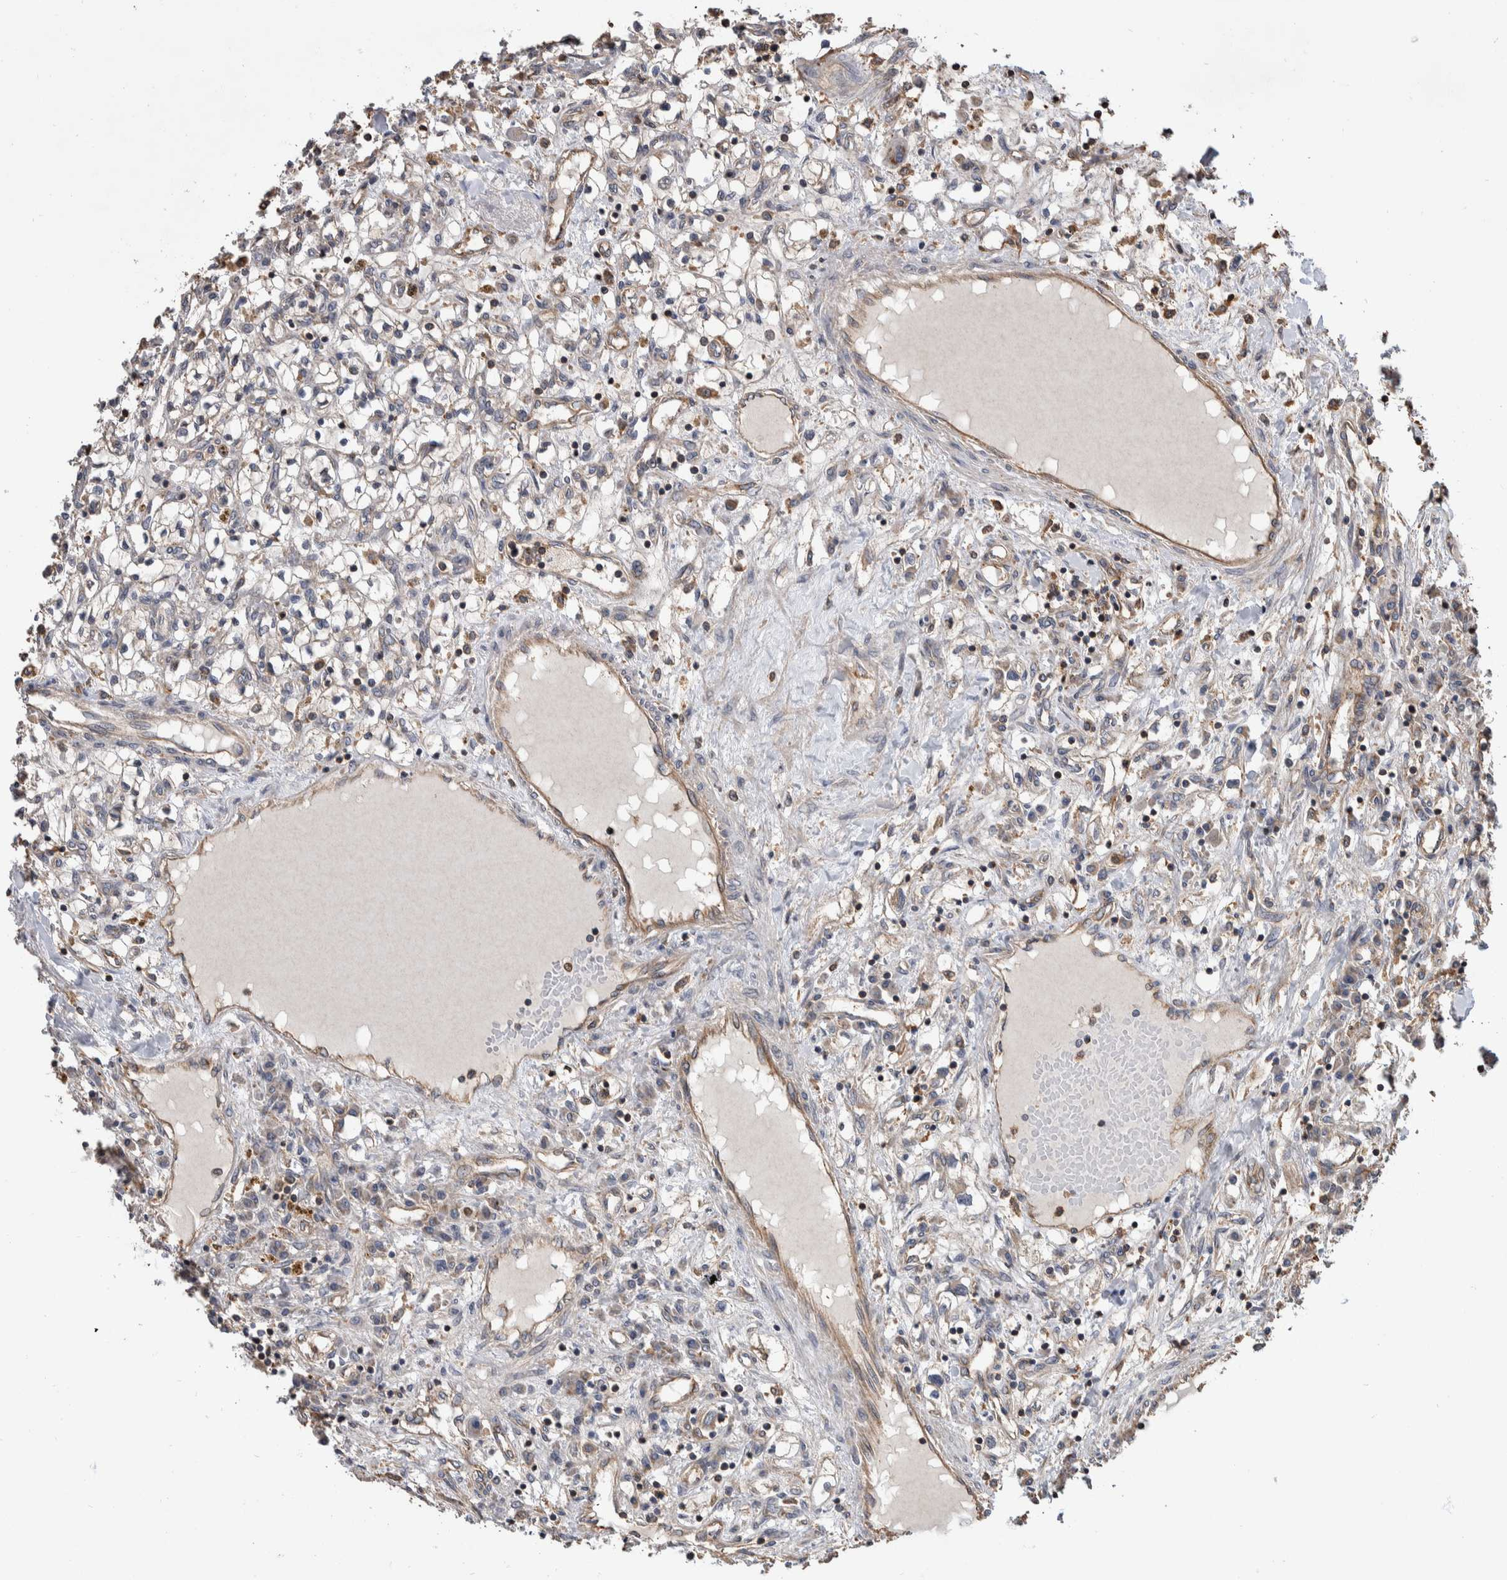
{"staining": {"intensity": "weak", "quantity": "<25%", "location": "cytoplasmic/membranous"}, "tissue": "renal cancer", "cell_type": "Tumor cells", "image_type": "cancer", "snomed": [{"axis": "morphology", "description": "Adenocarcinoma, NOS"}, {"axis": "topography", "description": "Kidney"}], "caption": "An IHC image of renal adenocarcinoma is shown. There is no staining in tumor cells of renal adenocarcinoma. The staining is performed using DAB (3,3'-diaminobenzidine) brown chromogen with nuclei counter-stained in using hematoxylin.", "gene": "SDCBP", "patient": {"sex": "male", "age": 68}}